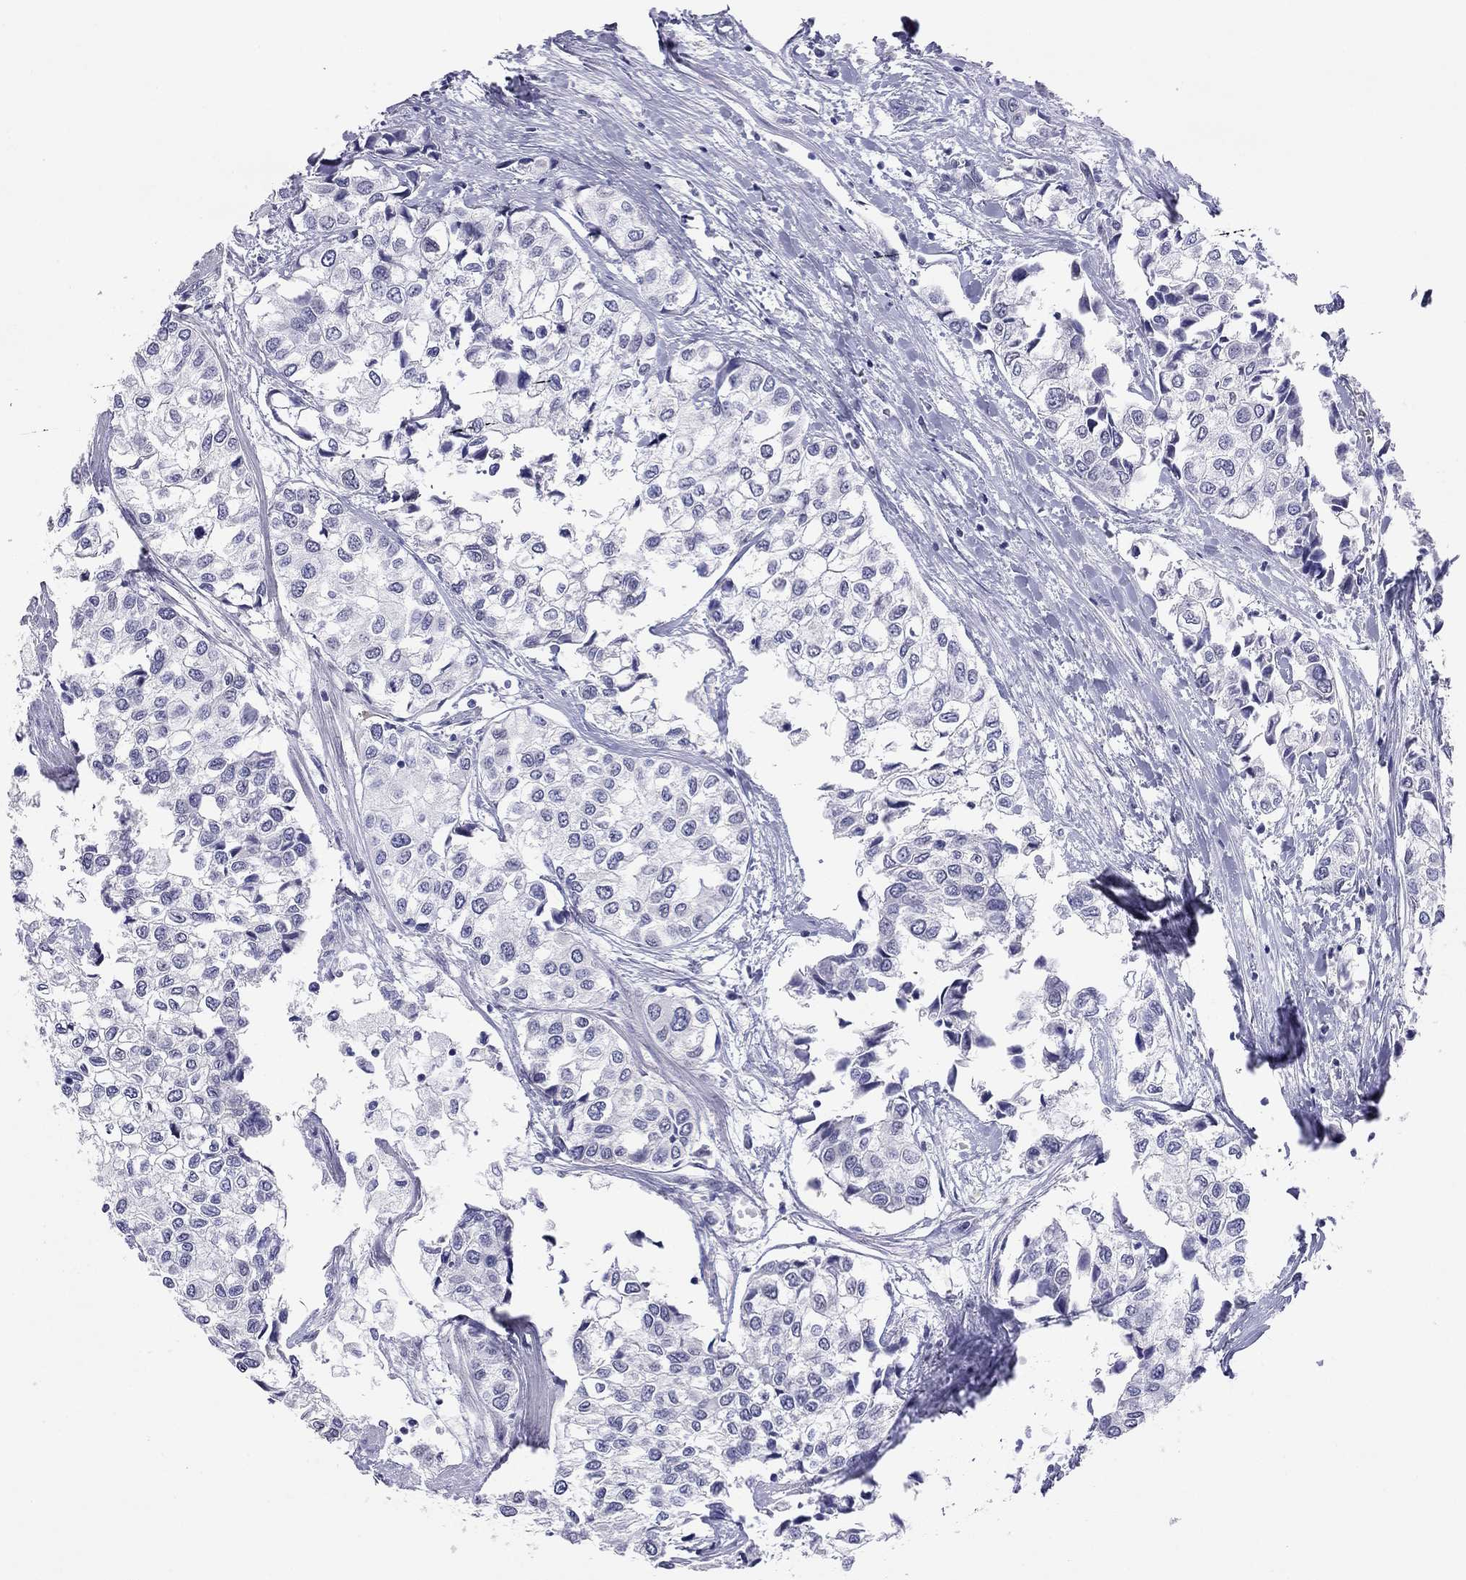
{"staining": {"intensity": "negative", "quantity": "none", "location": "none"}, "tissue": "urothelial cancer", "cell_type": "Tumor cells", "image_type": "cancer", "snomed": [{"axis": "morphology", "description": "Urothelial carcinoma, High grade"}, {"axis": "topography", "description": "Urinary bladder"}], "caption": "Tumor cells are negative for protein expression in human urothelial cancer.", "gene": "ARMC12", "patient": {"sex": "male", "age": 73}}